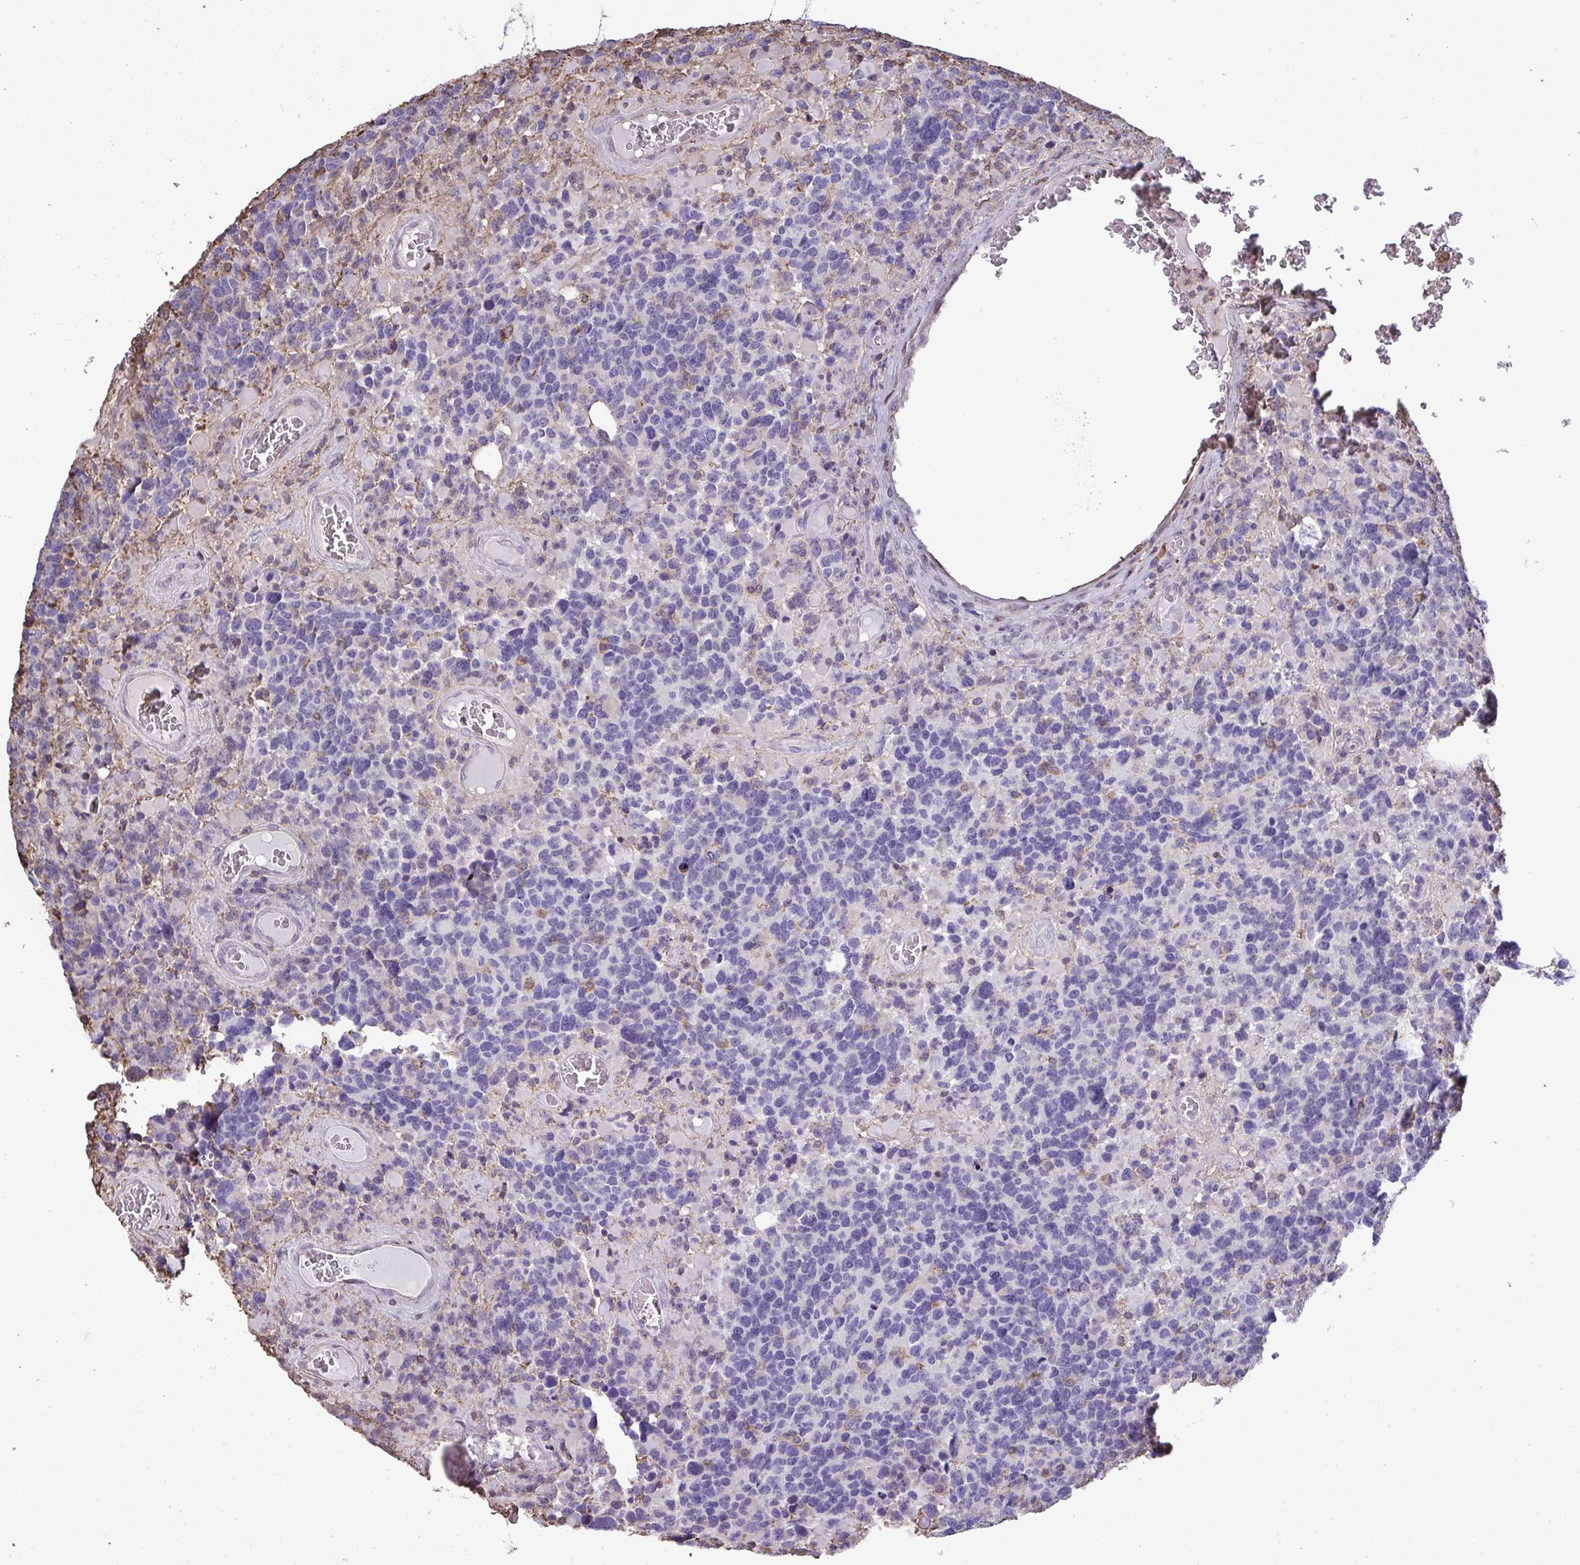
{"staining": {"intensity": "negative", "quantity": "none", "location": "none"}, "tissue": "glioma", "cell_type": "Tumor cells", "image_type": "cancer", "snomed": [{"axis": "morphology", "description": "Glioma, malignant, High grade"}, {"axis": "topography", "description": "Brain"}], "caption": "The micrograph displays no significant positivity in tumor cells of glioma.", "gene": "ANXA5", "patient": {"sex": "female", "age": 40}}